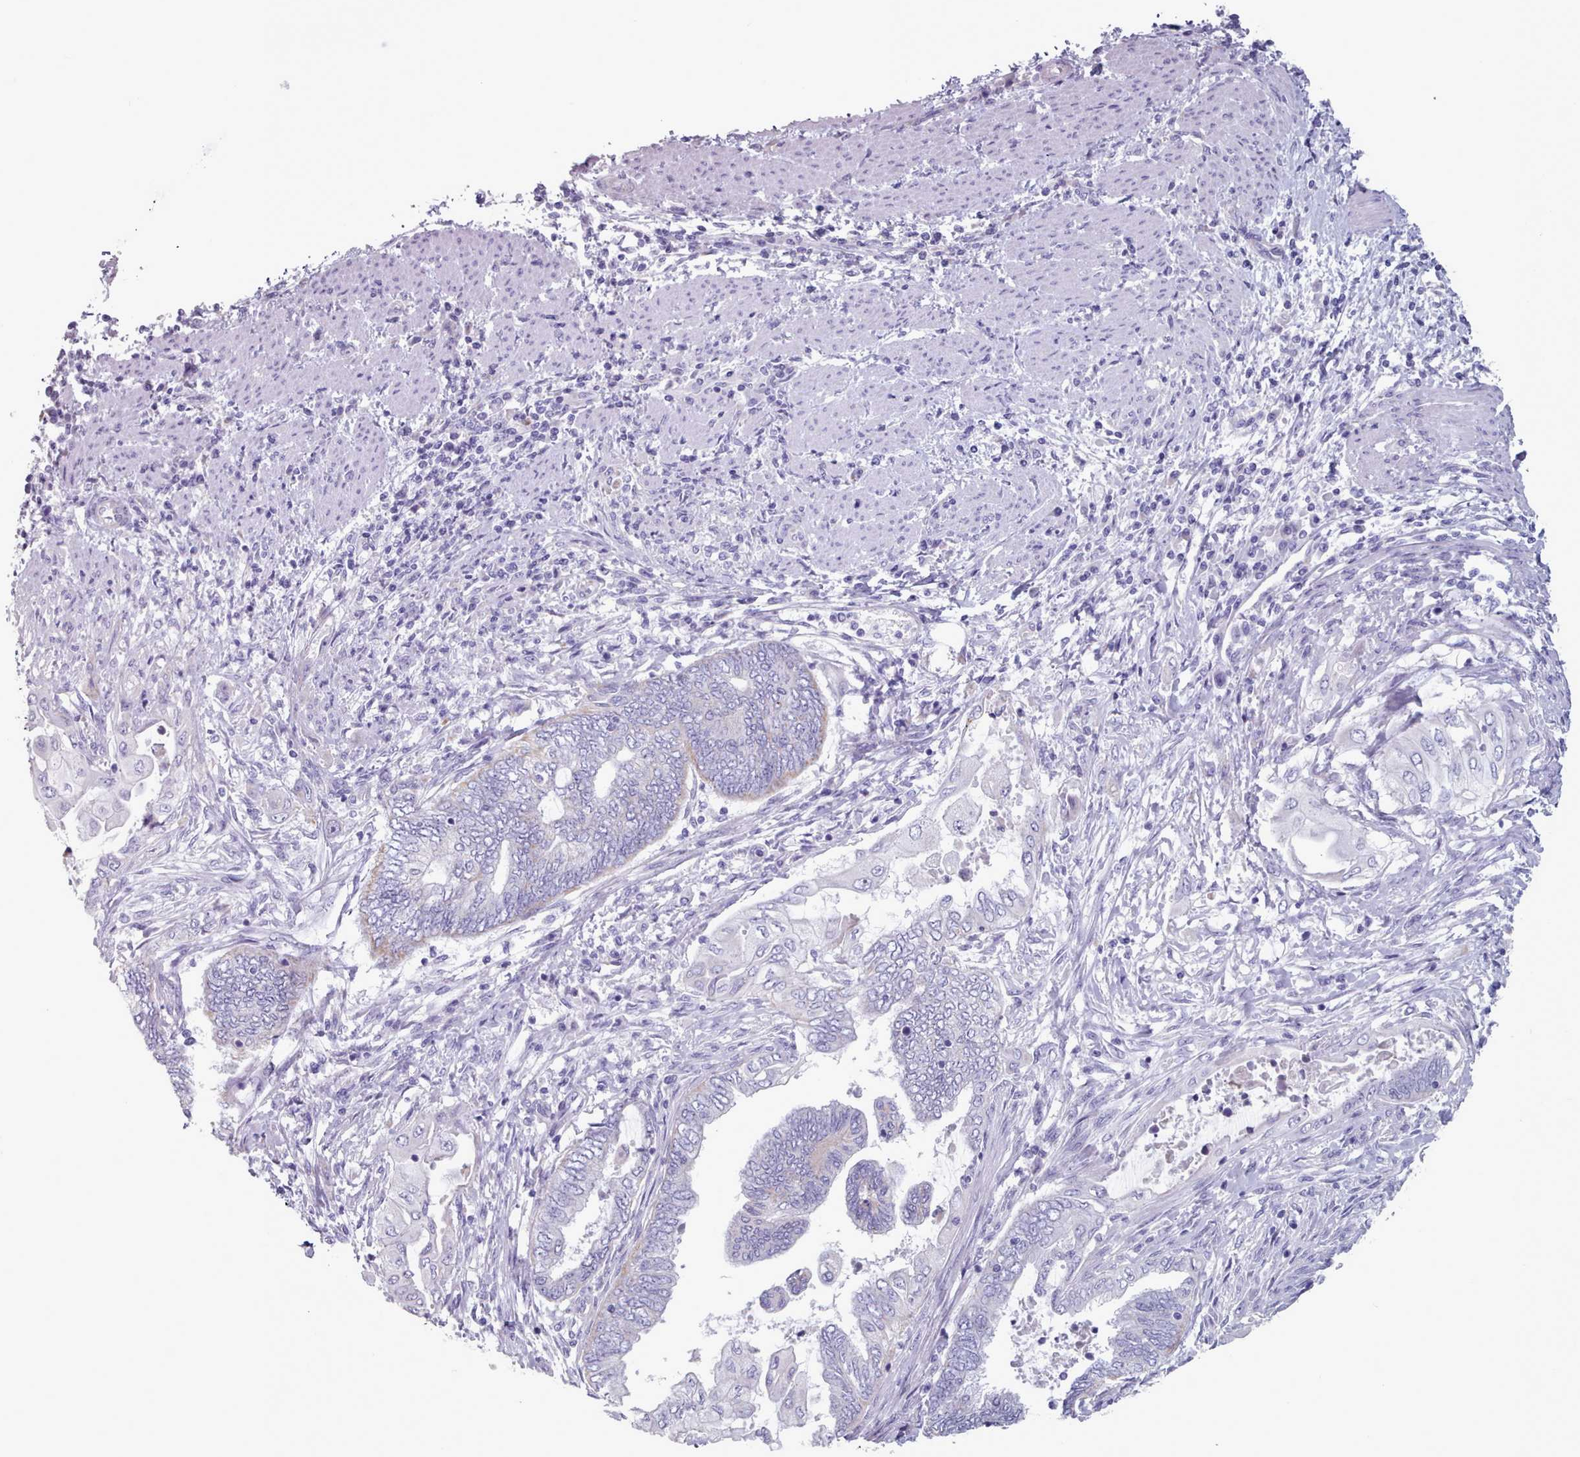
{"staining": {"intensity": "negative", "quantity": "none", "location": "none"}, "tissue": "endometrial cancer", "cell_type": "Tumor cells", "image_type": "cancer", "snomed": [{"axis": "morphology", "description": "Adenocarcinoma, NOS"}, {"axis": "topography", "description": "Uterus"}, {"axis": "topography", "description": "Endometrium"}], "caption": "The image exhibits no significant positivity in tumor cells of endometrial cancer (adenocarcinoma). The staining was performed using DAB to visualize the protein expression in brown, while the nuclei were stained in blue with hematoxylin (Magnification: 20x).", "gene": "HAO1", "patient": {"sex": "female", "age": 70}}